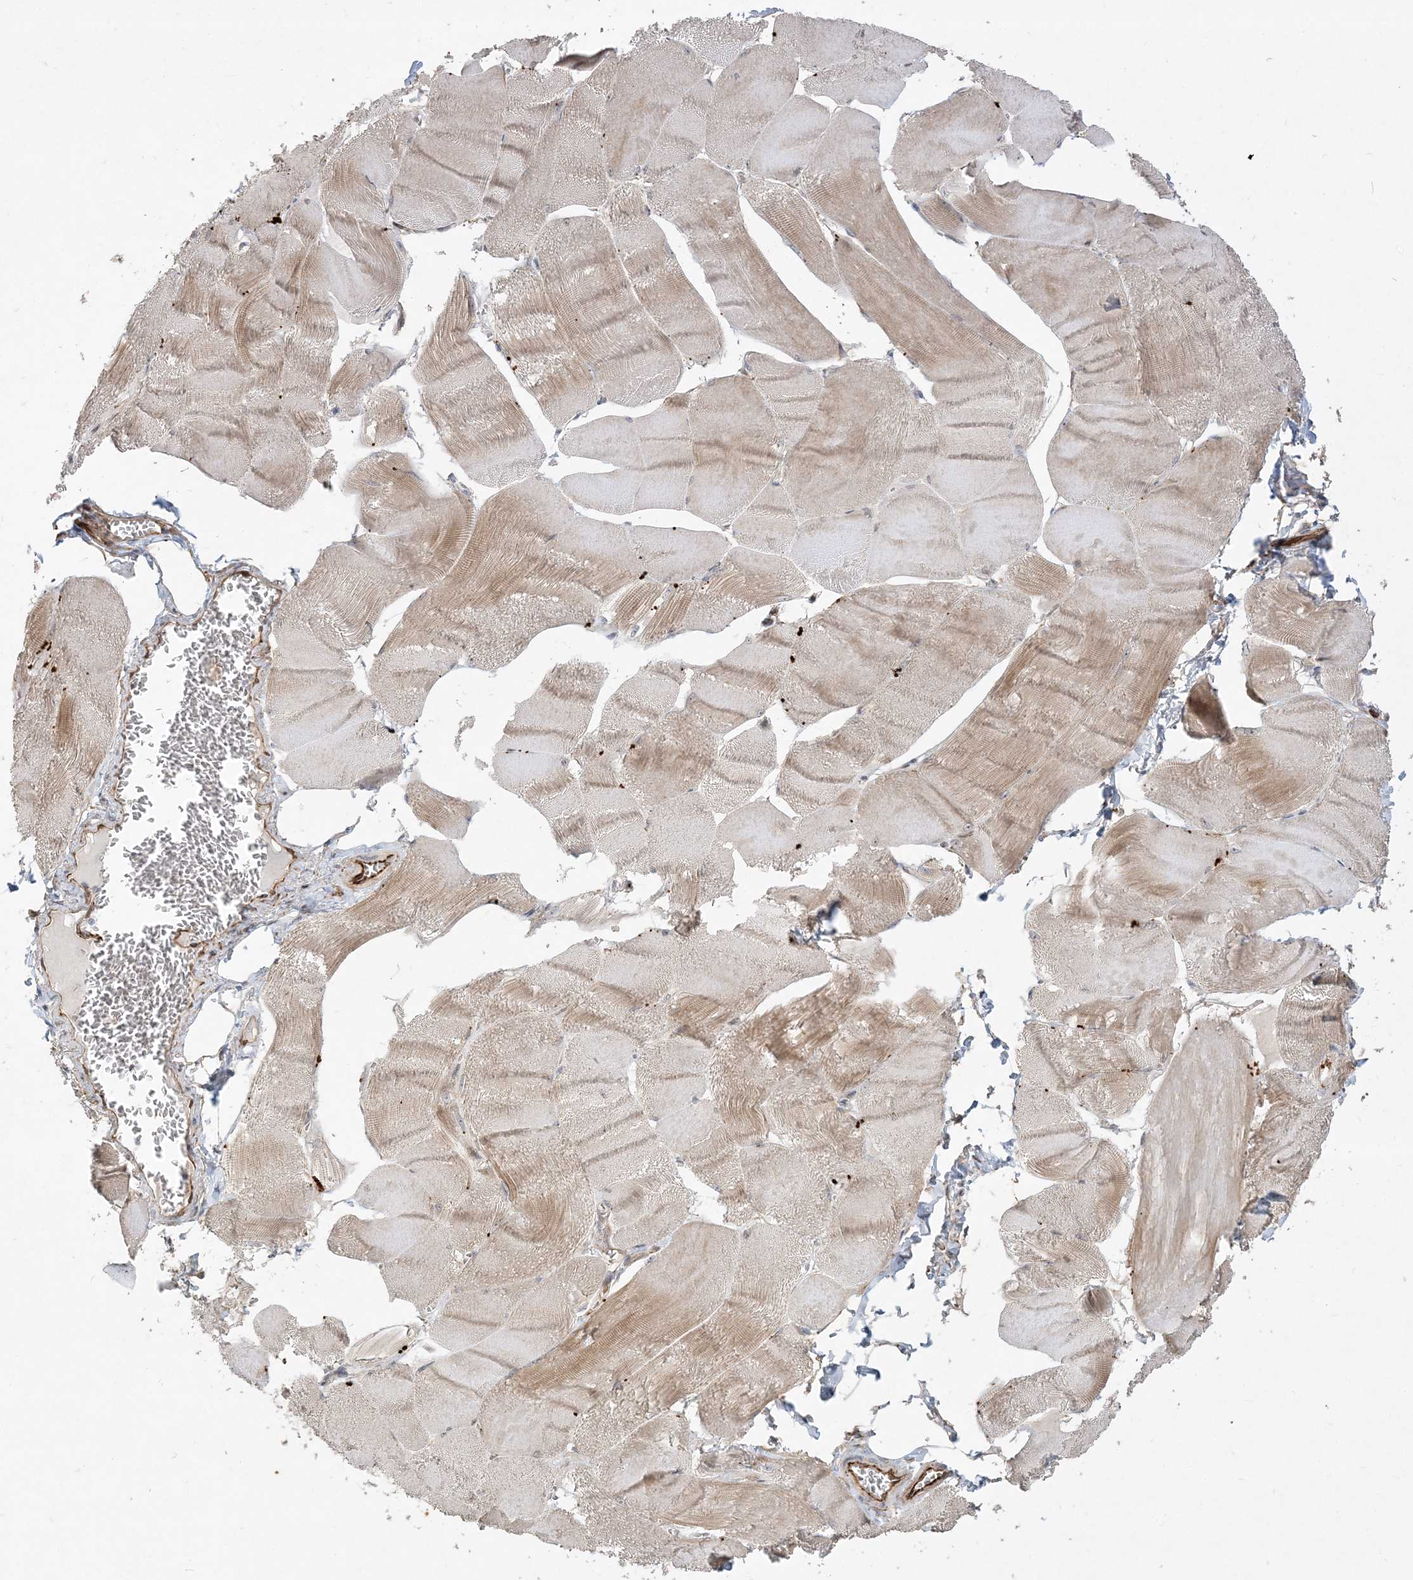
{"staining": {"intensity": "moderate", "quantity": "25%-75%", "location": "cytoplasmic/membranous"}, "tissue": "skeletal muscle", "cell_type": "Myocytes", "image_type": "normal", "snomed": [{"axis": "morphology", "description": "Normal tissue, NOS"}, {"axis": "morphology", "description": "Basal cell carcinoma"}, {"axis": "topography", "description": "Skeletal muscle"}], "caption": "Moderate cytoplasmic/membranous expression is appreciated in about 25%-75% of myocytes in benign skeletal muscle. Immunohistochemistry stains the protein in brown and the nuclei are stained blue.", "gene": "INPP1", "patient": {"sex": "female", "age": 64}}